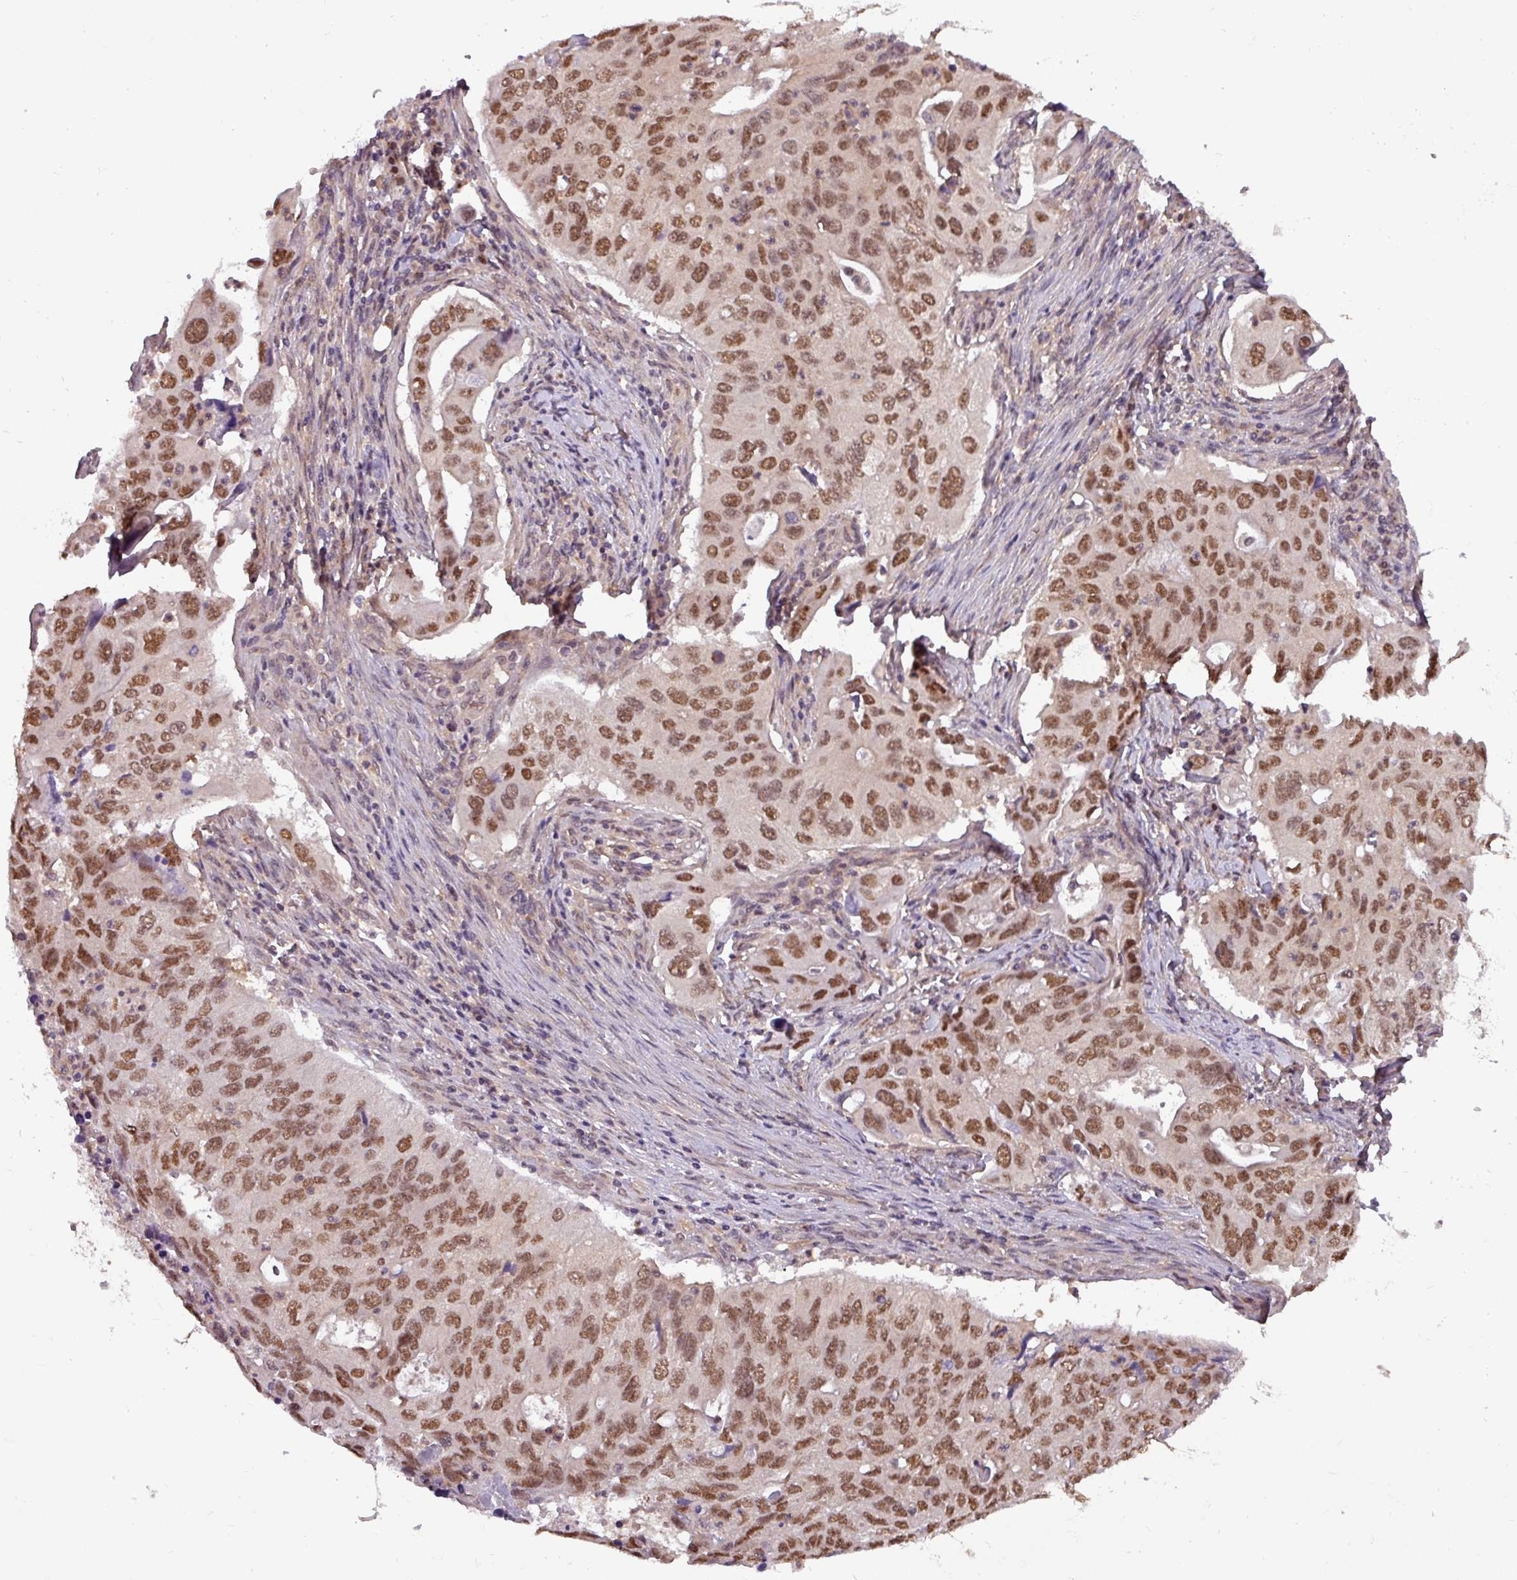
{"staining": {"intensity": "moderate", "quantity": ">75%", "location": "nuclear"}, "tissue": "lung cancer", "cell_type": "Tumor cells", "image_type": "cancer", "snomed": [{"axis": "morphology", "description": "Adenocarcinoma, NOS"}, {"axis": "topography", "description": "Lung"}], "caption": "Lung cancer (adenocarcinoma) tissue shows moderate nuclear staining in approximately >75% of tumor cells (DAB IHC with brightfield microscopy, high magnification).", "gene": "NPFFR1", "patient": {"sex": "male", "age": 48}}